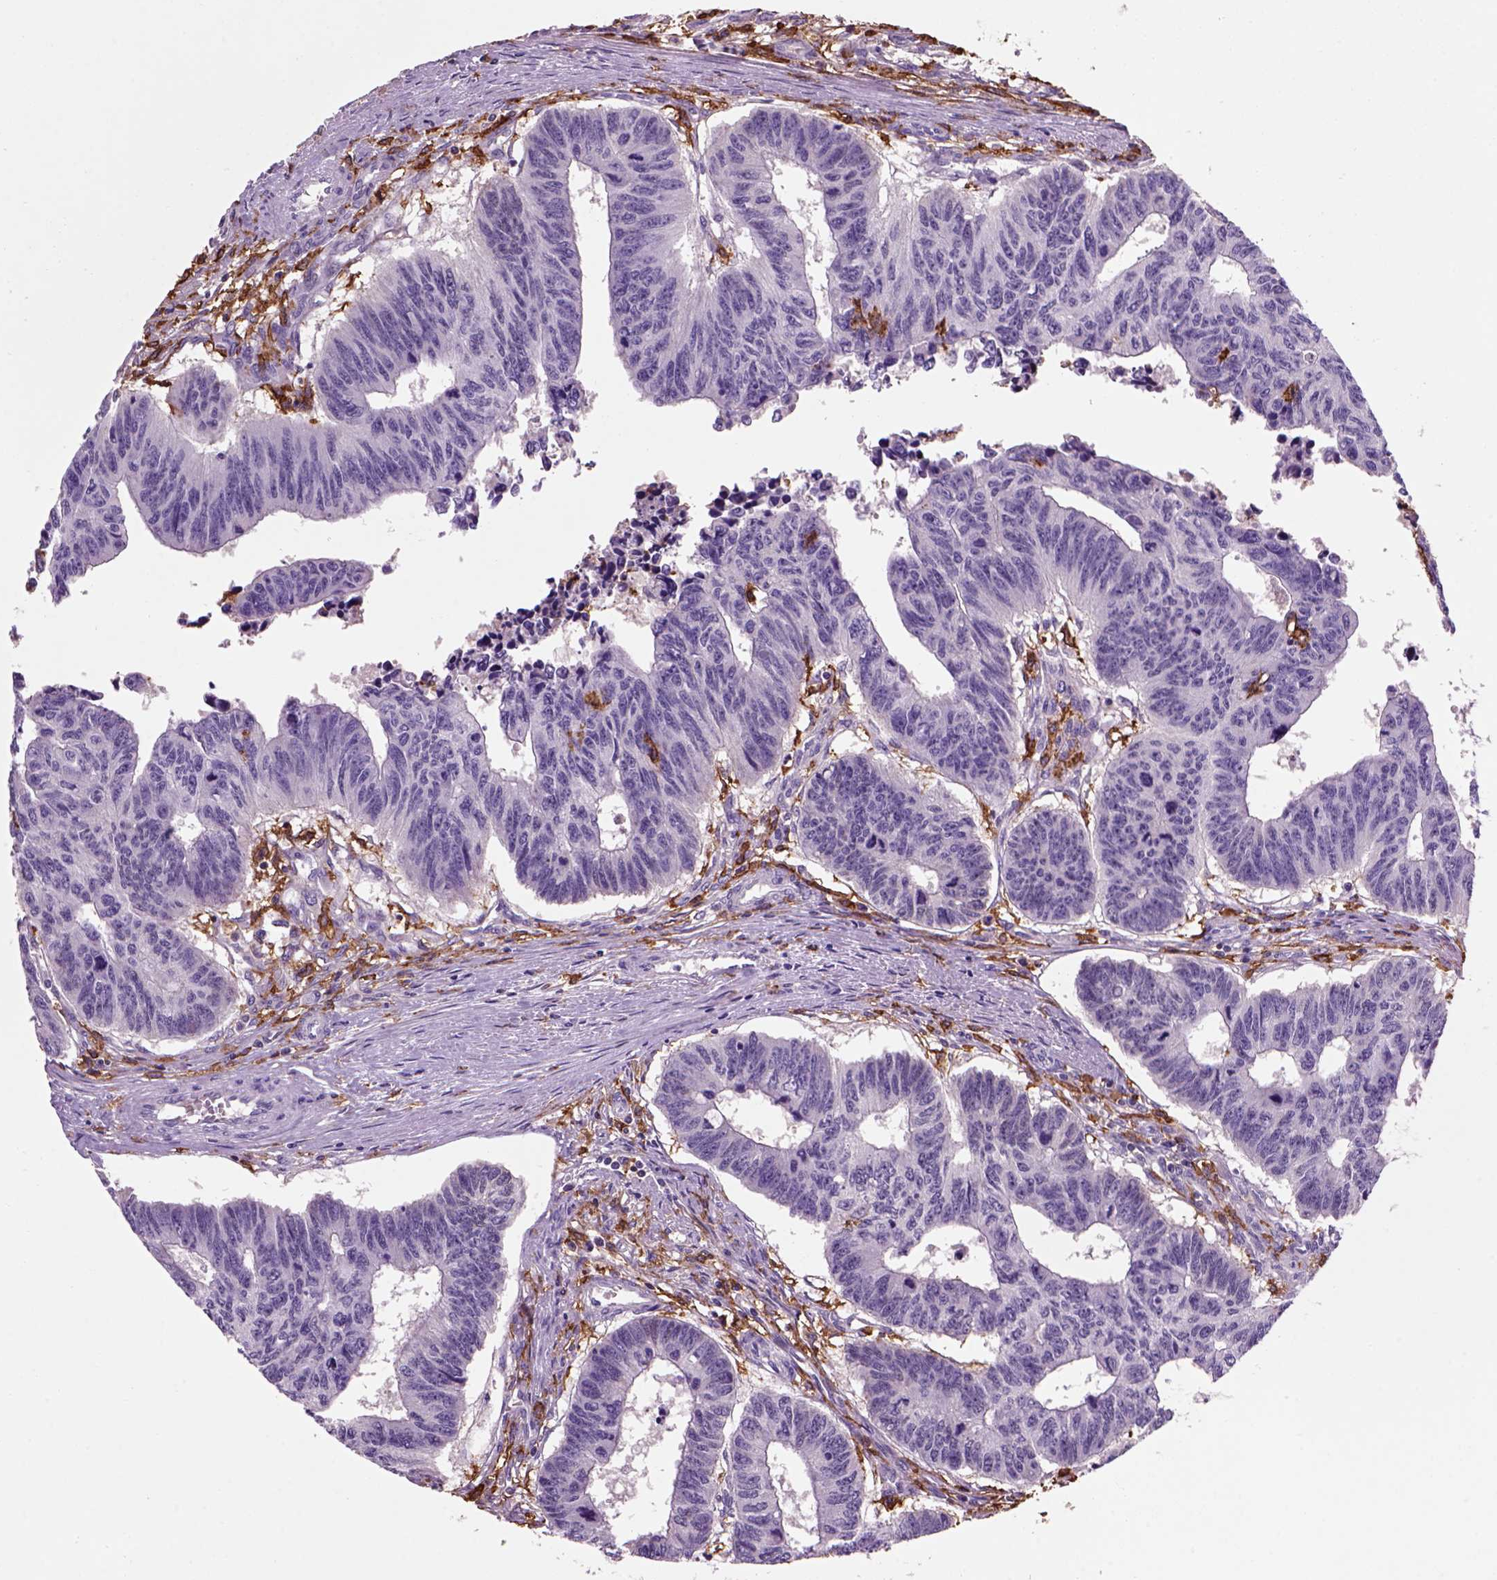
{"staining": {"intensity": "negative", "quantity": "none", "location": "none"}, "tissue": "colorectal cancer", "cell_type": "Tumor cells", "image_type": "cancer", "snomed": [{"axis": "morphology", "description": "Adenocarcinoma, NOS"}, {"axis": "topography", "description": "Rectum"}], "caption": "Immunohistochemical staining of adenocarcinoma (colorectal) reveals no significant staining in tumor cells.", "gene": "CD14", "patient": {"sex": "female", "age": 85}}